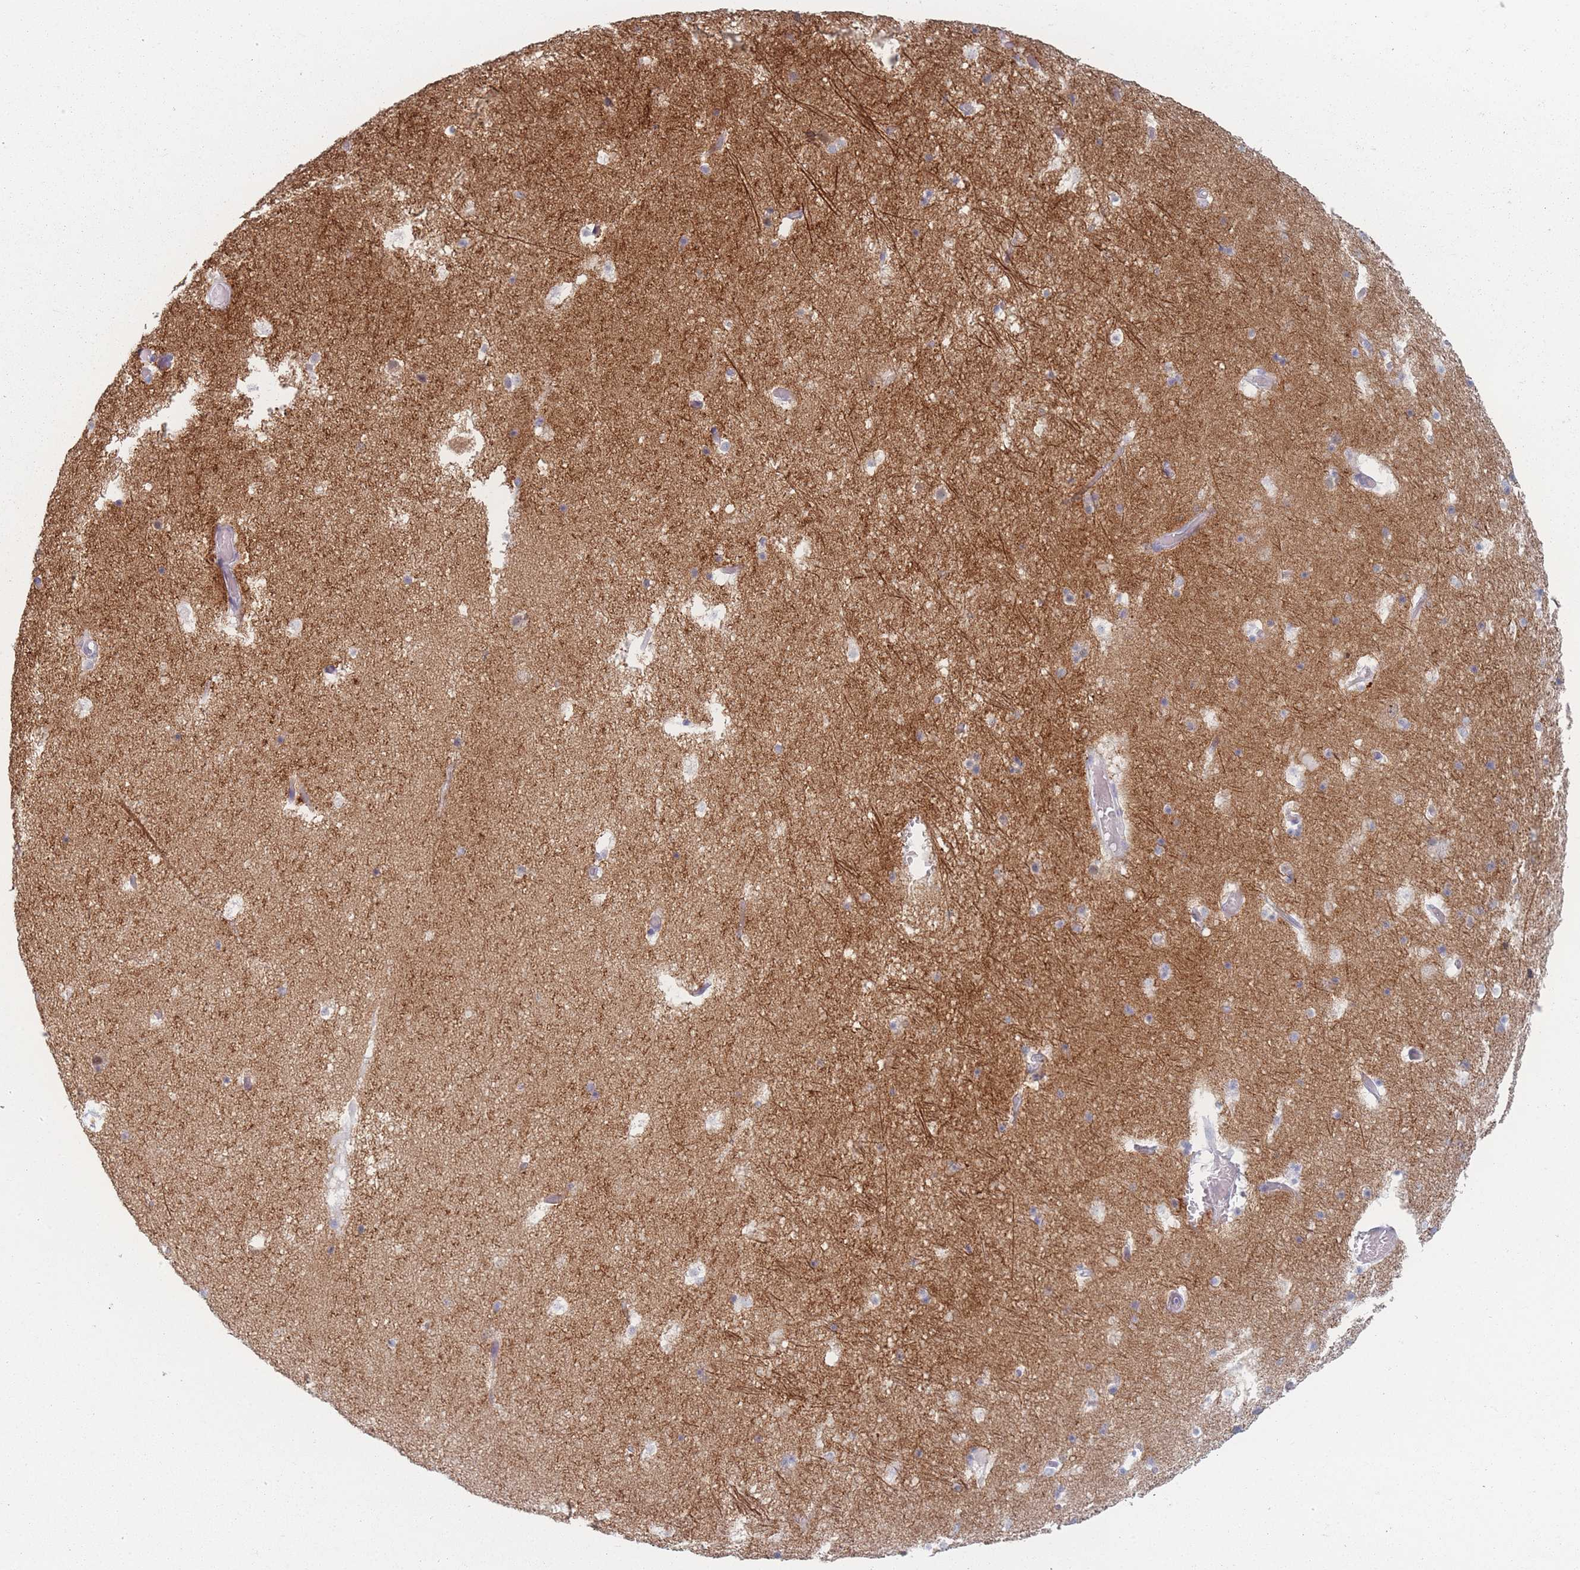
{"staining": {"intensity": "negative", "quantity": "none", "location": "none"}, "tissue": "hippocampus", "cell_type": "Glial cells", "image_type": "normal", "snomed": [{"axis": "morphology", "description": "Normal tissue, NOS"}, {"axis": "topography", "description": "Hippocampus"}], "caption": "High power microscopy image of an immunohistochemistry (IHC) photomicrograph of unremarkable hippocampus, revealing no significant expression in glial cells. (DAB immunohistochemistry visualized using brightfield microscopy, high magnification).", "gene": "RNF4", "patient": {"sex": "female", "age": 52}}